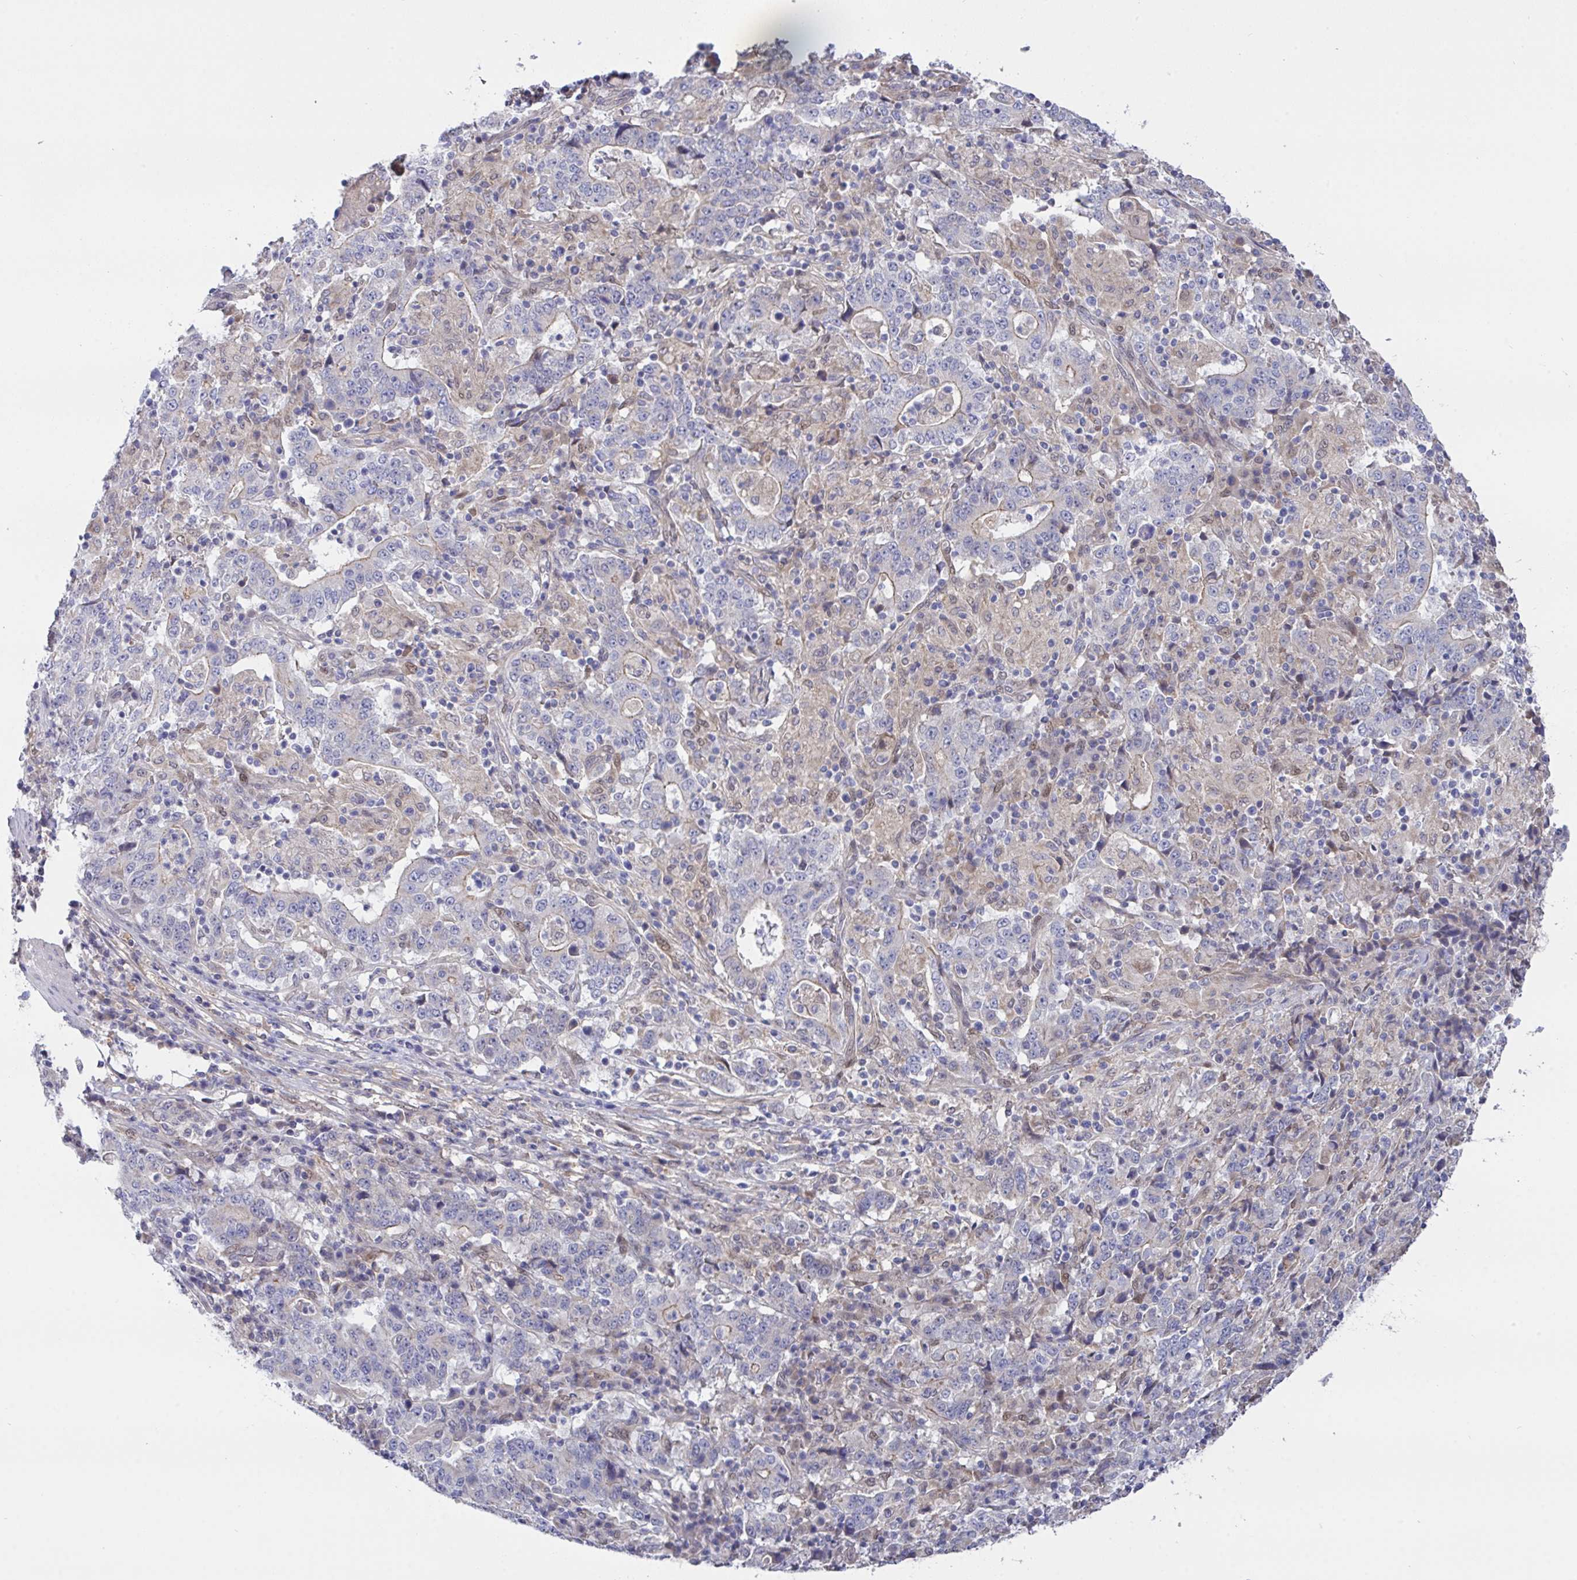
{"staining": {"intensity": "negative", "quantity": "none", "location": "none"}, "tissue": "stomach cancer", "cell_type": "Tumor cells", "image_type": "cancer", "snomed": [{"axis": "morphology", "description": "Normal tissue, NOS"}, {"axis": "morphology", "description": "Adenocarcinoma, NOS"}, {"axis": "topography", "description": "Stomach, upper"}, {"axis": "topography", "description": "Stomach"}], "caption": "Immunohistochemical staining of adenocarcinoma (stomach) shows no significant expression in tumor cells.", "gene": "L3HYPDH", "patient": {"sex": "male", "age": 59}}